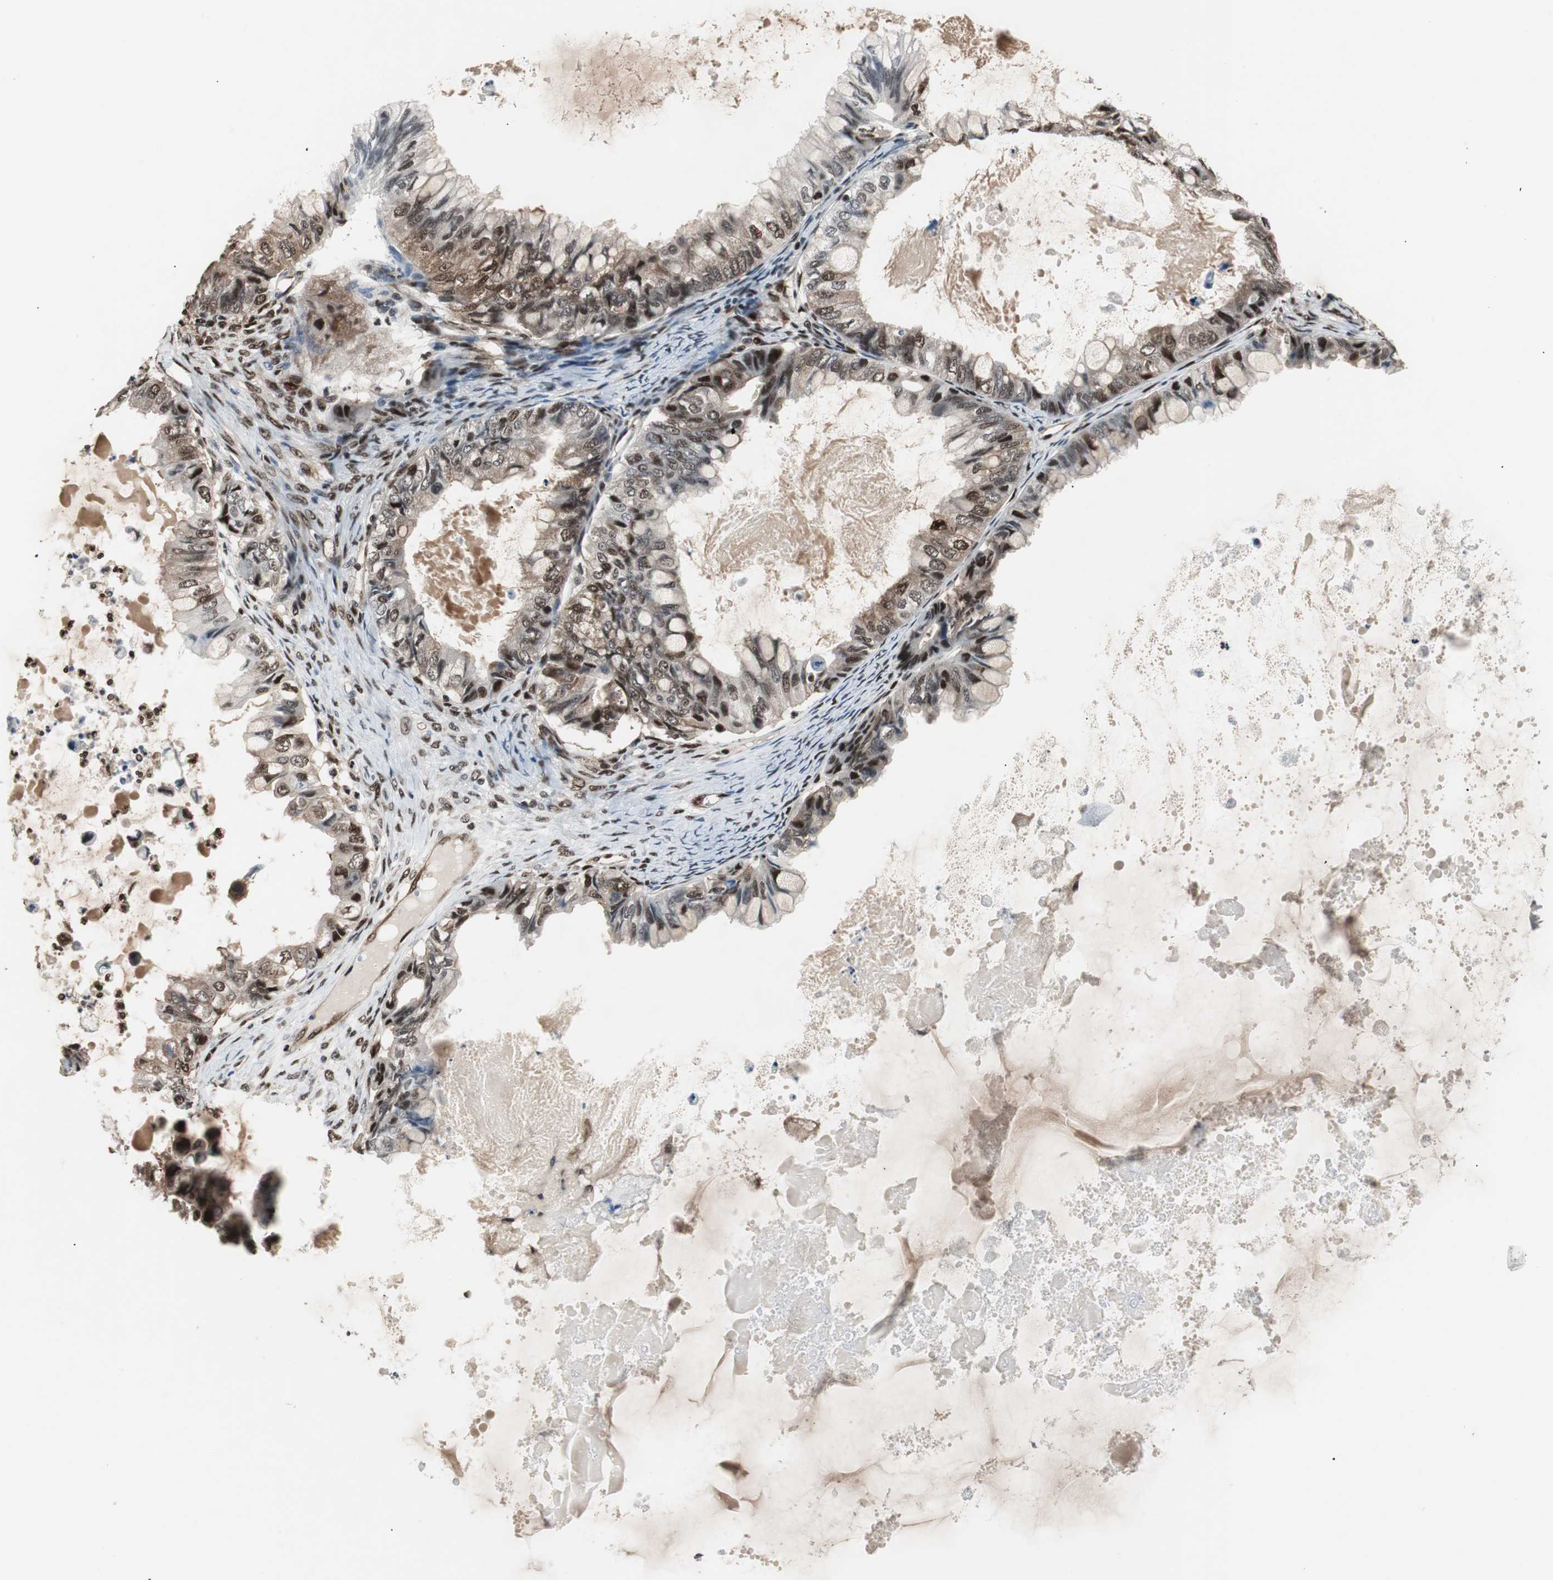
{"staining": {"intensity": "moderate", "quantity": ">75%", "location": "cytoplasmic/membranous,nuclear"}, "tissue": "ovarian cancer", "cell_type": "Tumor cells", "image_type": "cancer", "snomed": [{"axis": "morphology", "description": "Cystadenocarcinoma, mucinous, NOS"}, {"axis": "topography", "description": "Ovary"}], "caption": "Ovarian cancer stained for a protein reveals moderate cytoplasmic/membranous and nuclear positivity in tumor cells.", "gene": "ACLY", "patient": {"sex": "female", "age": 80}}